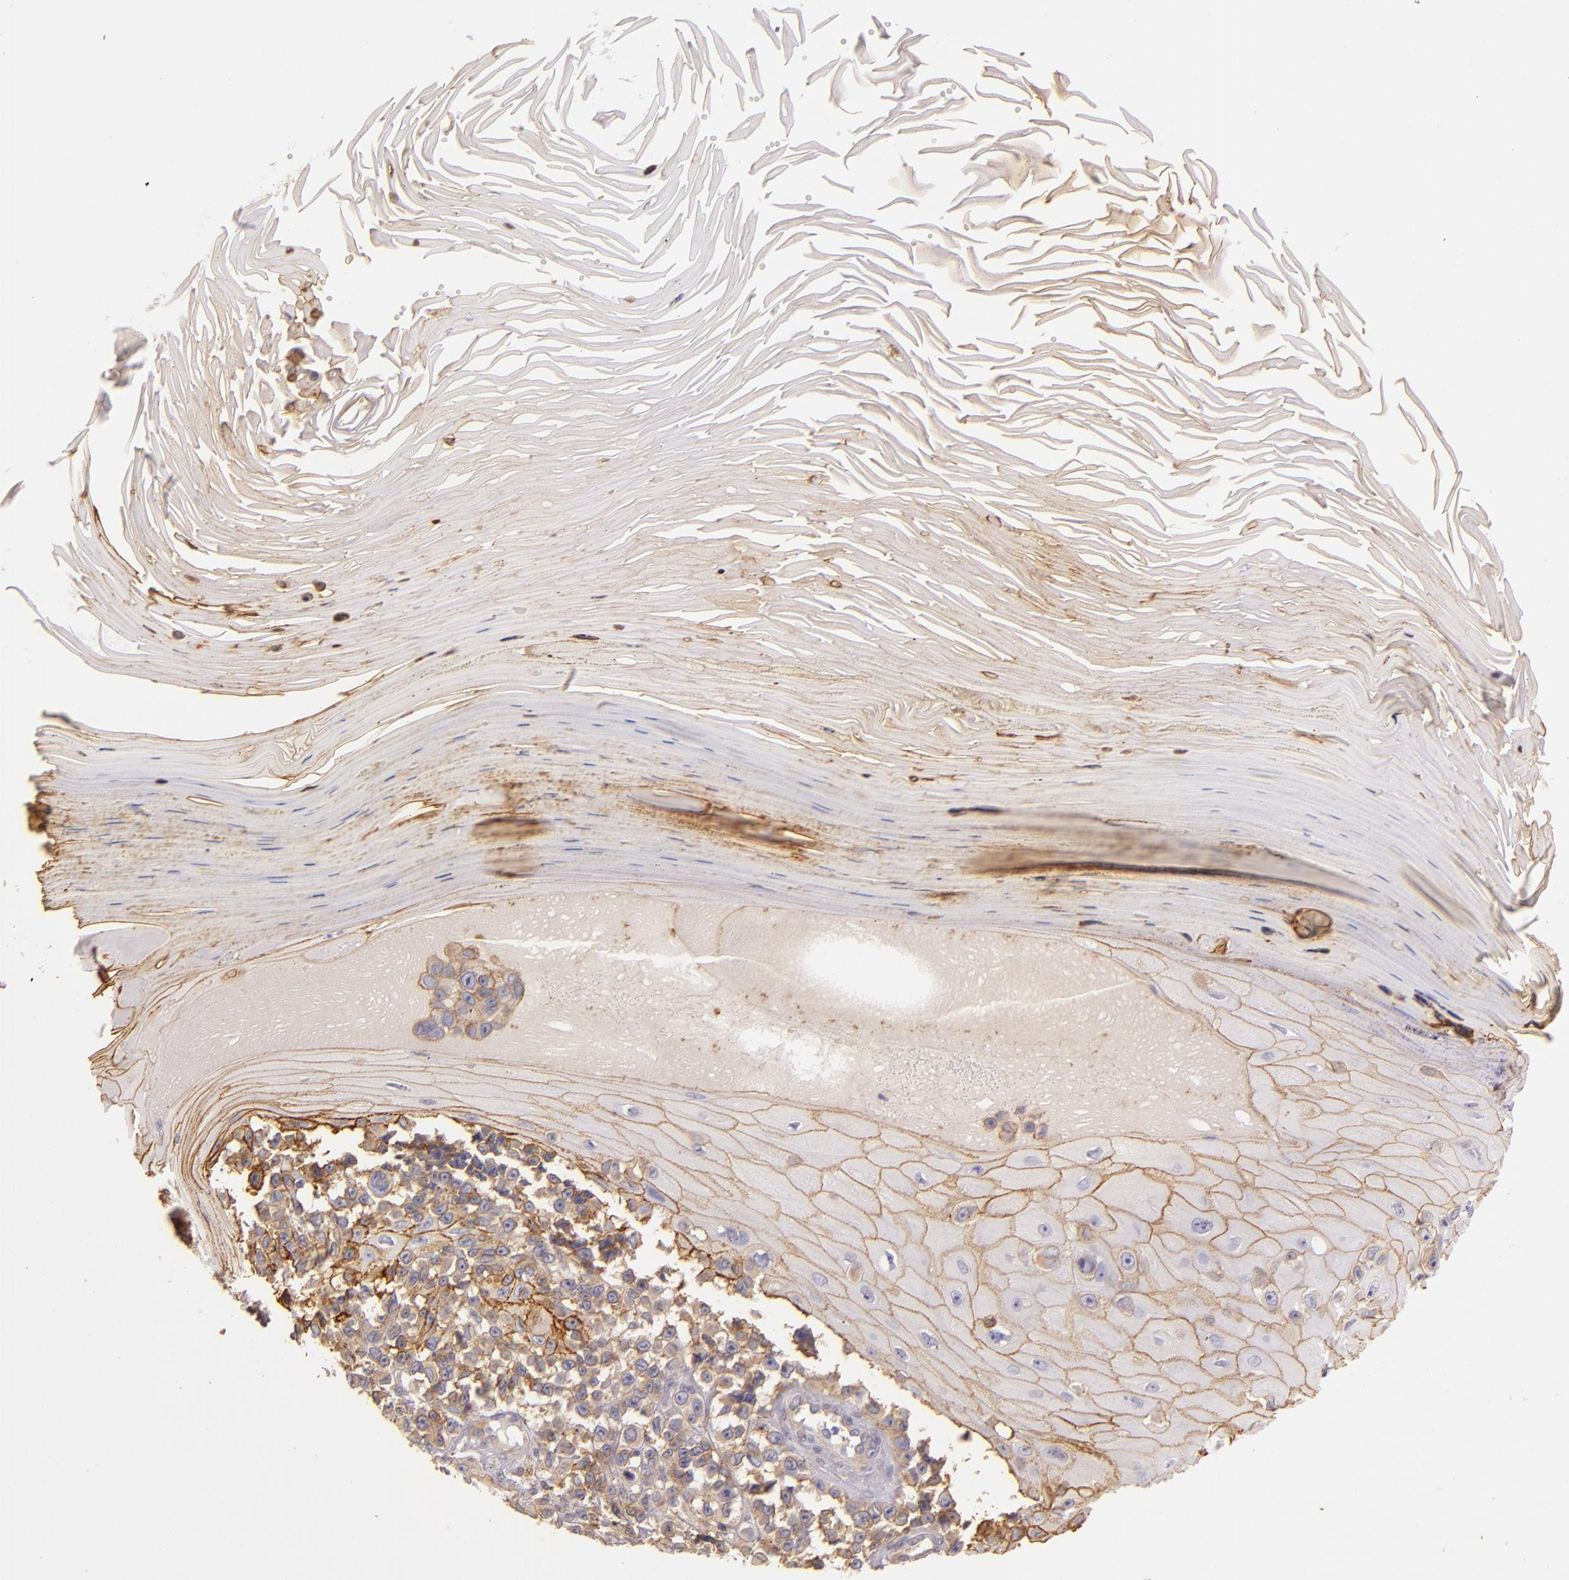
{"staining": {"intensity": "moderate", "quantity": "25%-75%", "location": "cytoplasmic/membranous"}, "tissue": "melanoma", "cell_type": "Tumor cells", "image_type": "cancer", "snomed": [{"axis": "morphology", "description": "Malignant melanoma, NOS"}, {"axis": "topography", "description": "Skin"}], "caption": "High-power microscopy captured an IHC photomicrograph of malignant melanoma, revealing moderate cytoplasmic/membranous expression in about 25%-75% of tumor cells. The protein is shown in brown color, while the nuclei are stained blue.", "gene": "CTSF", "patient": {"sex": "female", "age": 82}}